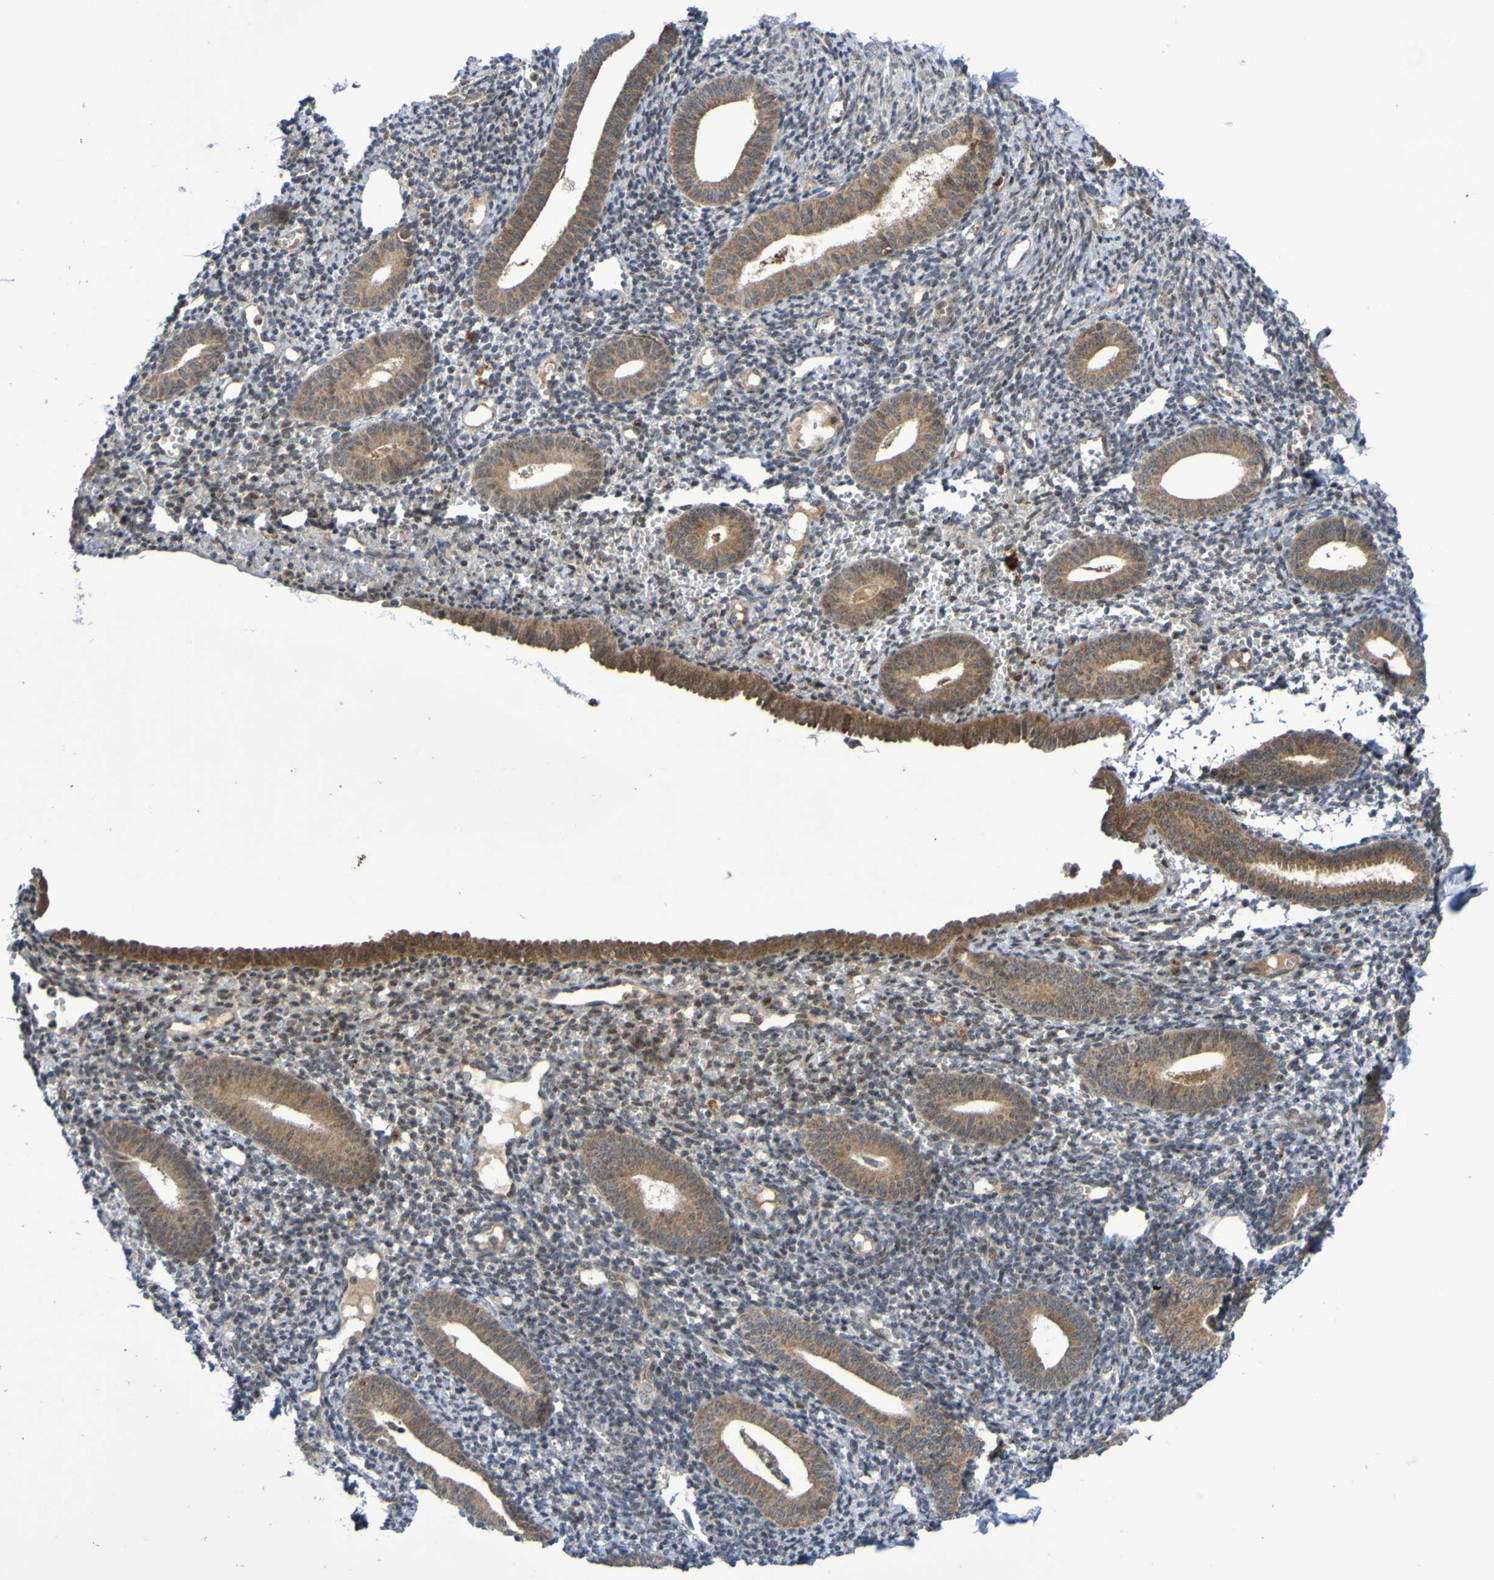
{"staining": {"intensity": "negative", "quantity": "none", "location": "none"}, "tissue": "endometrium", "cell_type": "Cells in endometrial stroma", "image_type": "normal", "snomed": [{"axis": "morphology", "description": "Normal tissue, NOS"}, {"axis": "topography", "description": "Endometrium"}], "caption": "Immunohistochemistry photomicrograph of benign endometrium: endometrium stained with DAB displays no significant protein positivity in cells in endometrial stroma.", "gene": "ITLN1", "patient": {"sex": "female", "age": 50}}